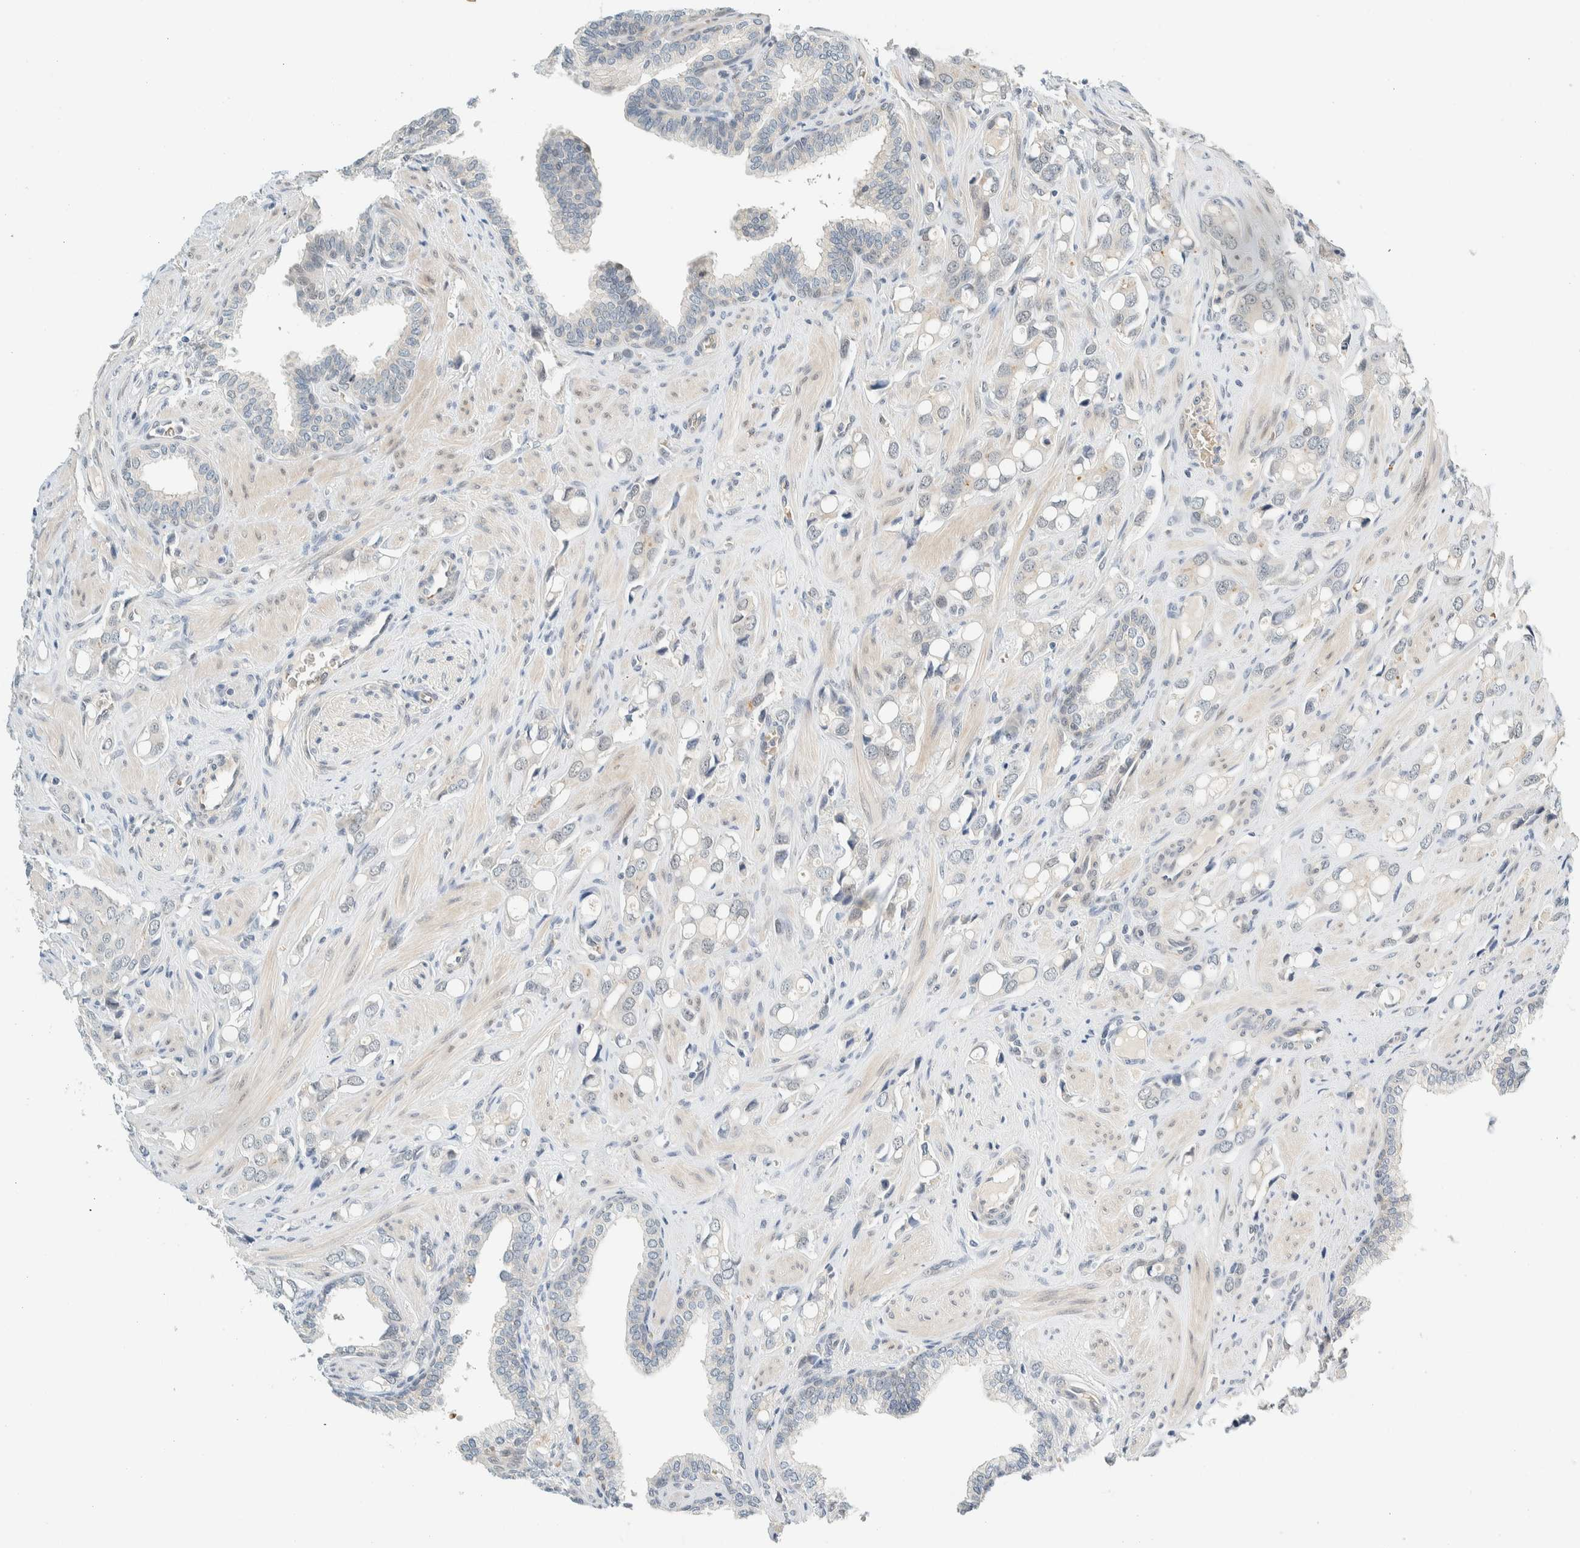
{"staining": {"intensity": "negative", "quantity": "none", "location": "none"}, "tissue": "prostate cancer", "cell_type": "Tumor cells", "image_type": "cancer", "snomed": [{"axis": "morphology", "description": "Adenocarcinoma, High grade"}, {"axis": "topography", "description": "Prostate"}], "caption": "Tumor cells are negative for protein expression in human prostate cancer (high-grade adenocarcinoma).", "gene": "TSTD2", "patient": {"sex": "male", "age": 52}}